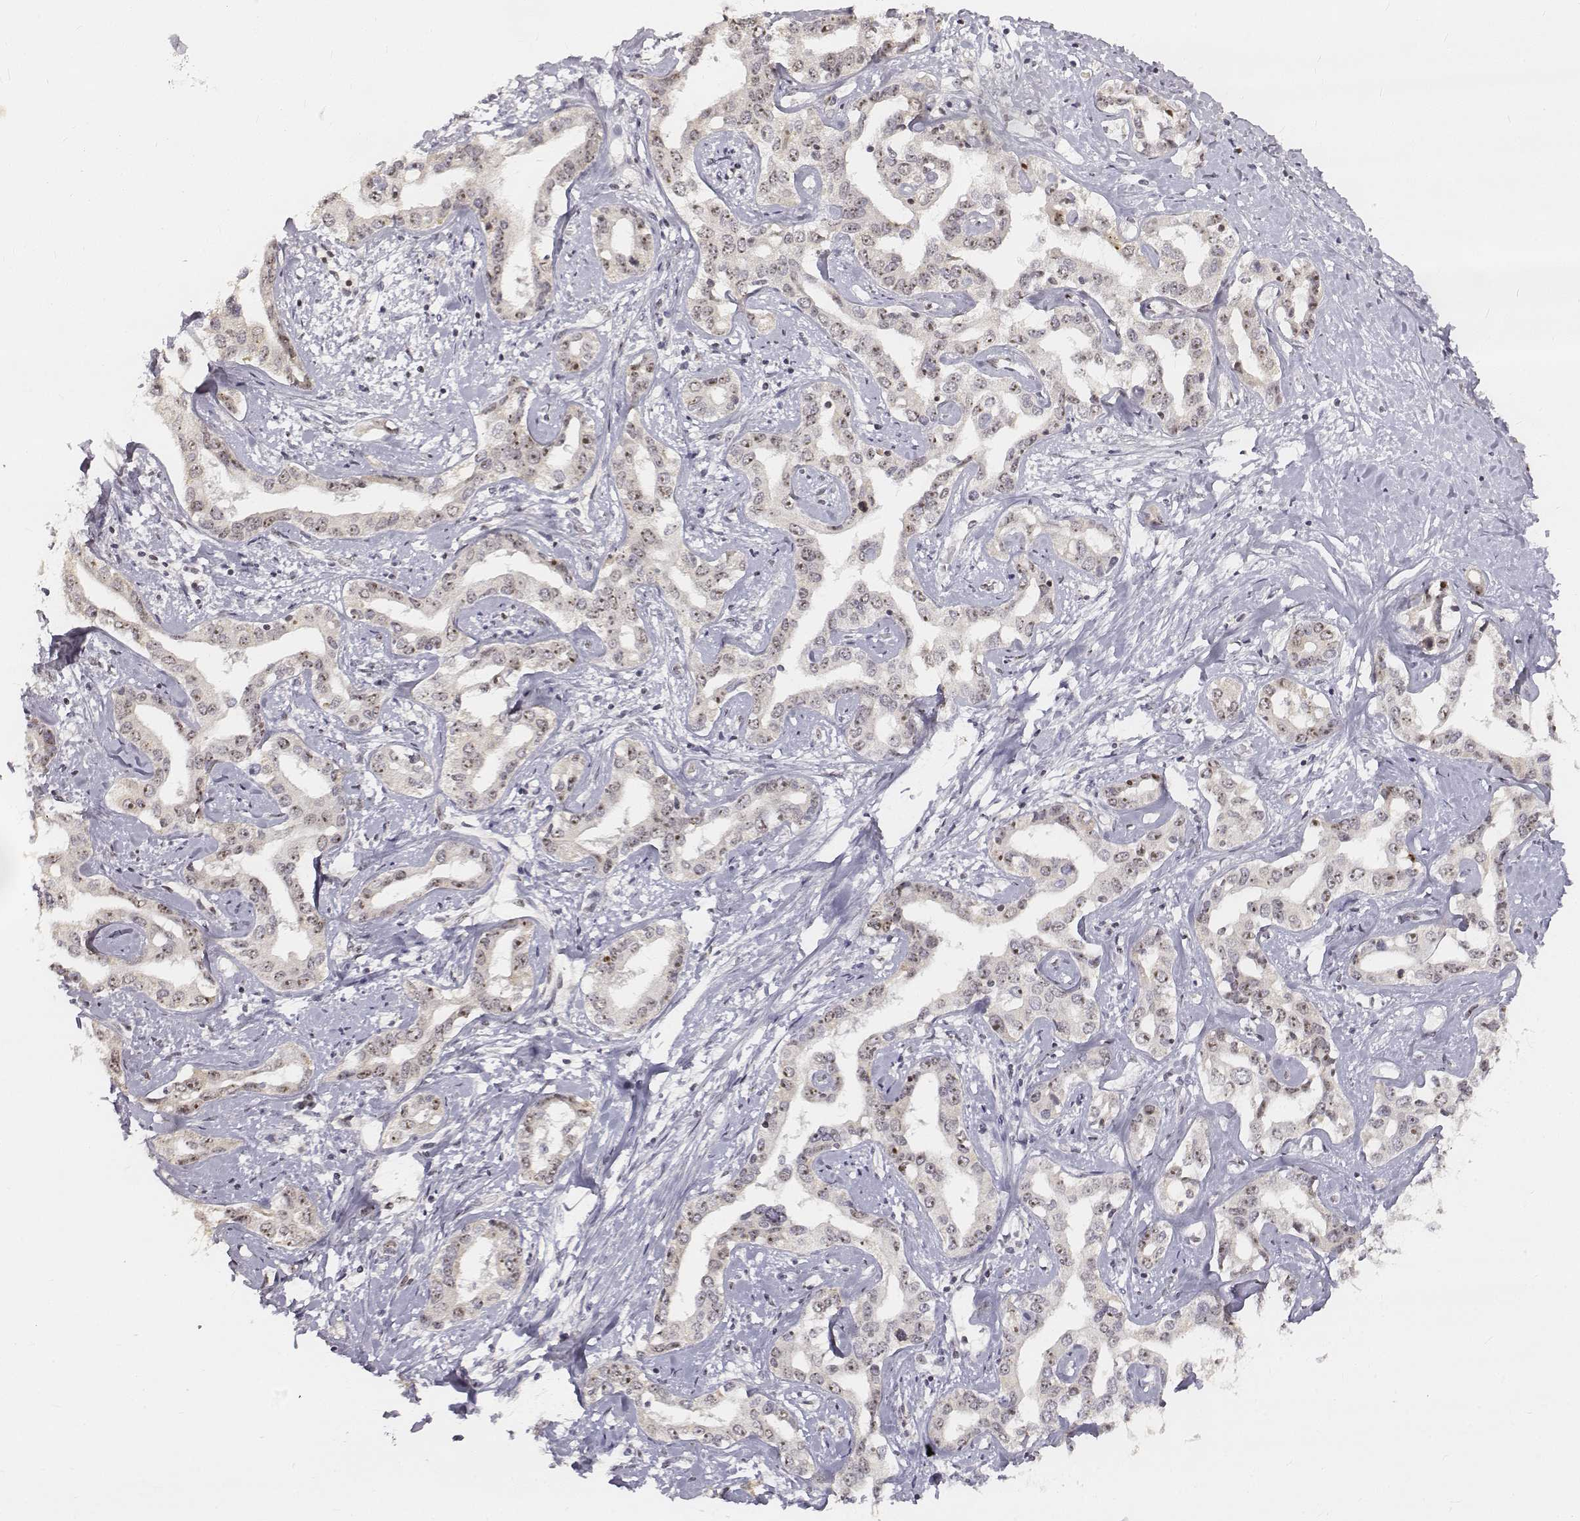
{"staining": {"intensity": "negative", "quantity": "none", "location": "none"}, "tissue": "liver cancer", "cell_type": "Tumor cells", "image_type": "cancer", "snomed": [{"axis": "morphology", "description": "Cholangiocarcinoma"}, {"axis": "topography", "description": "Liver"}], "caption": "Immunohistochemical staining of human cholangiocarcinoma (liver) shows no significant expression in tumor cells.", "gene": "PHF6", "patient": {"sex": "male", "age": 59}}